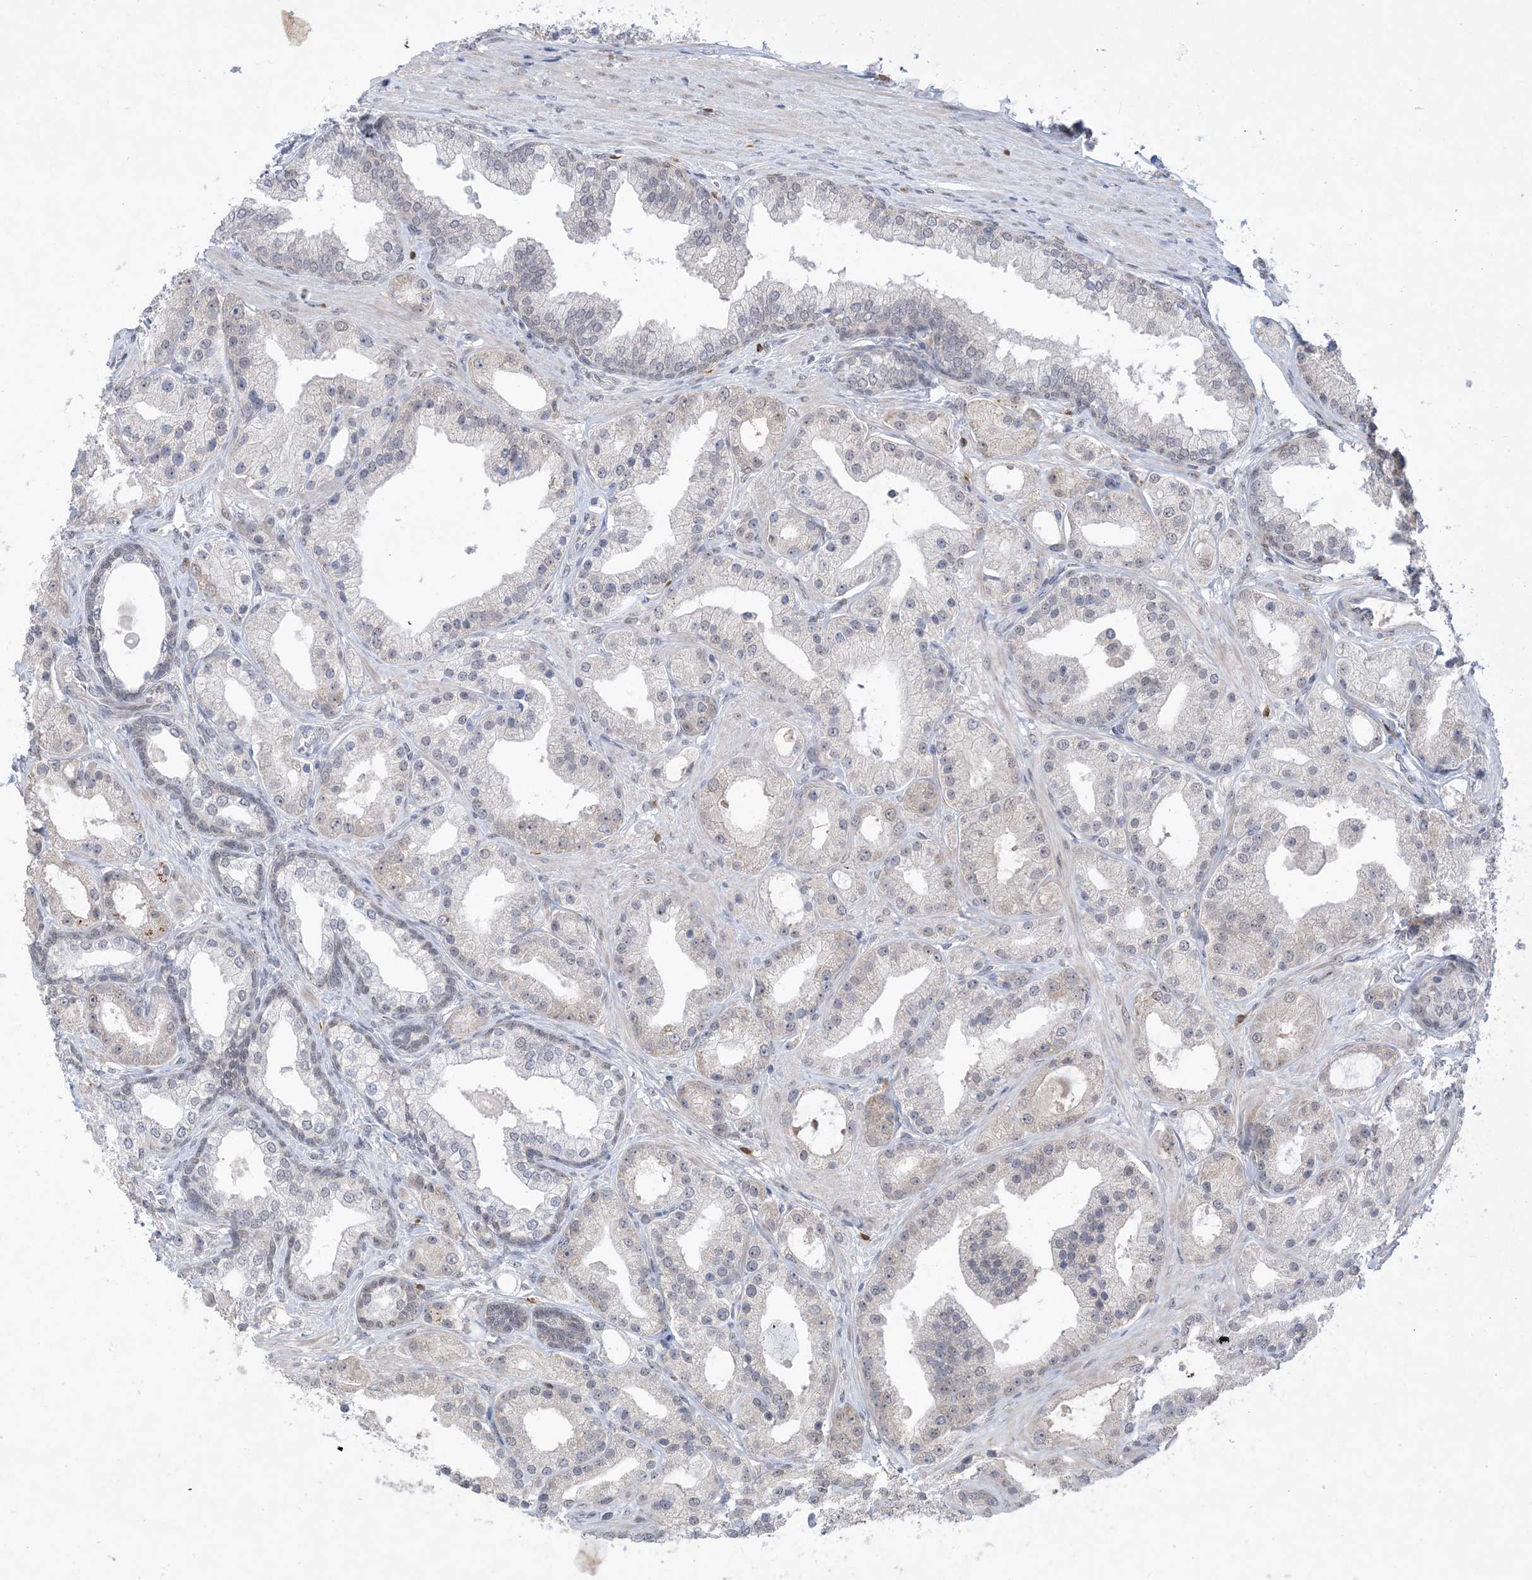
{"staining": {"intensity": "weak", "quantity": "<25%", "location": "cytoplasmic/membranous"}, "tissue": "prostate cancer", "cell_type": "Tumor cells", "image_type": "cancer", "snomed": [{"axis": "morphology", "description": "Adenocarcinoma, Low grade"}, {"axis": "topography", "description": "Prostate"}], "caption": "Protein analysis of prostate cancer demonstrates no significant expression in tumor cells.", "gene": "TRMT10C", "patient": {"sex": "male", "age": 67}}